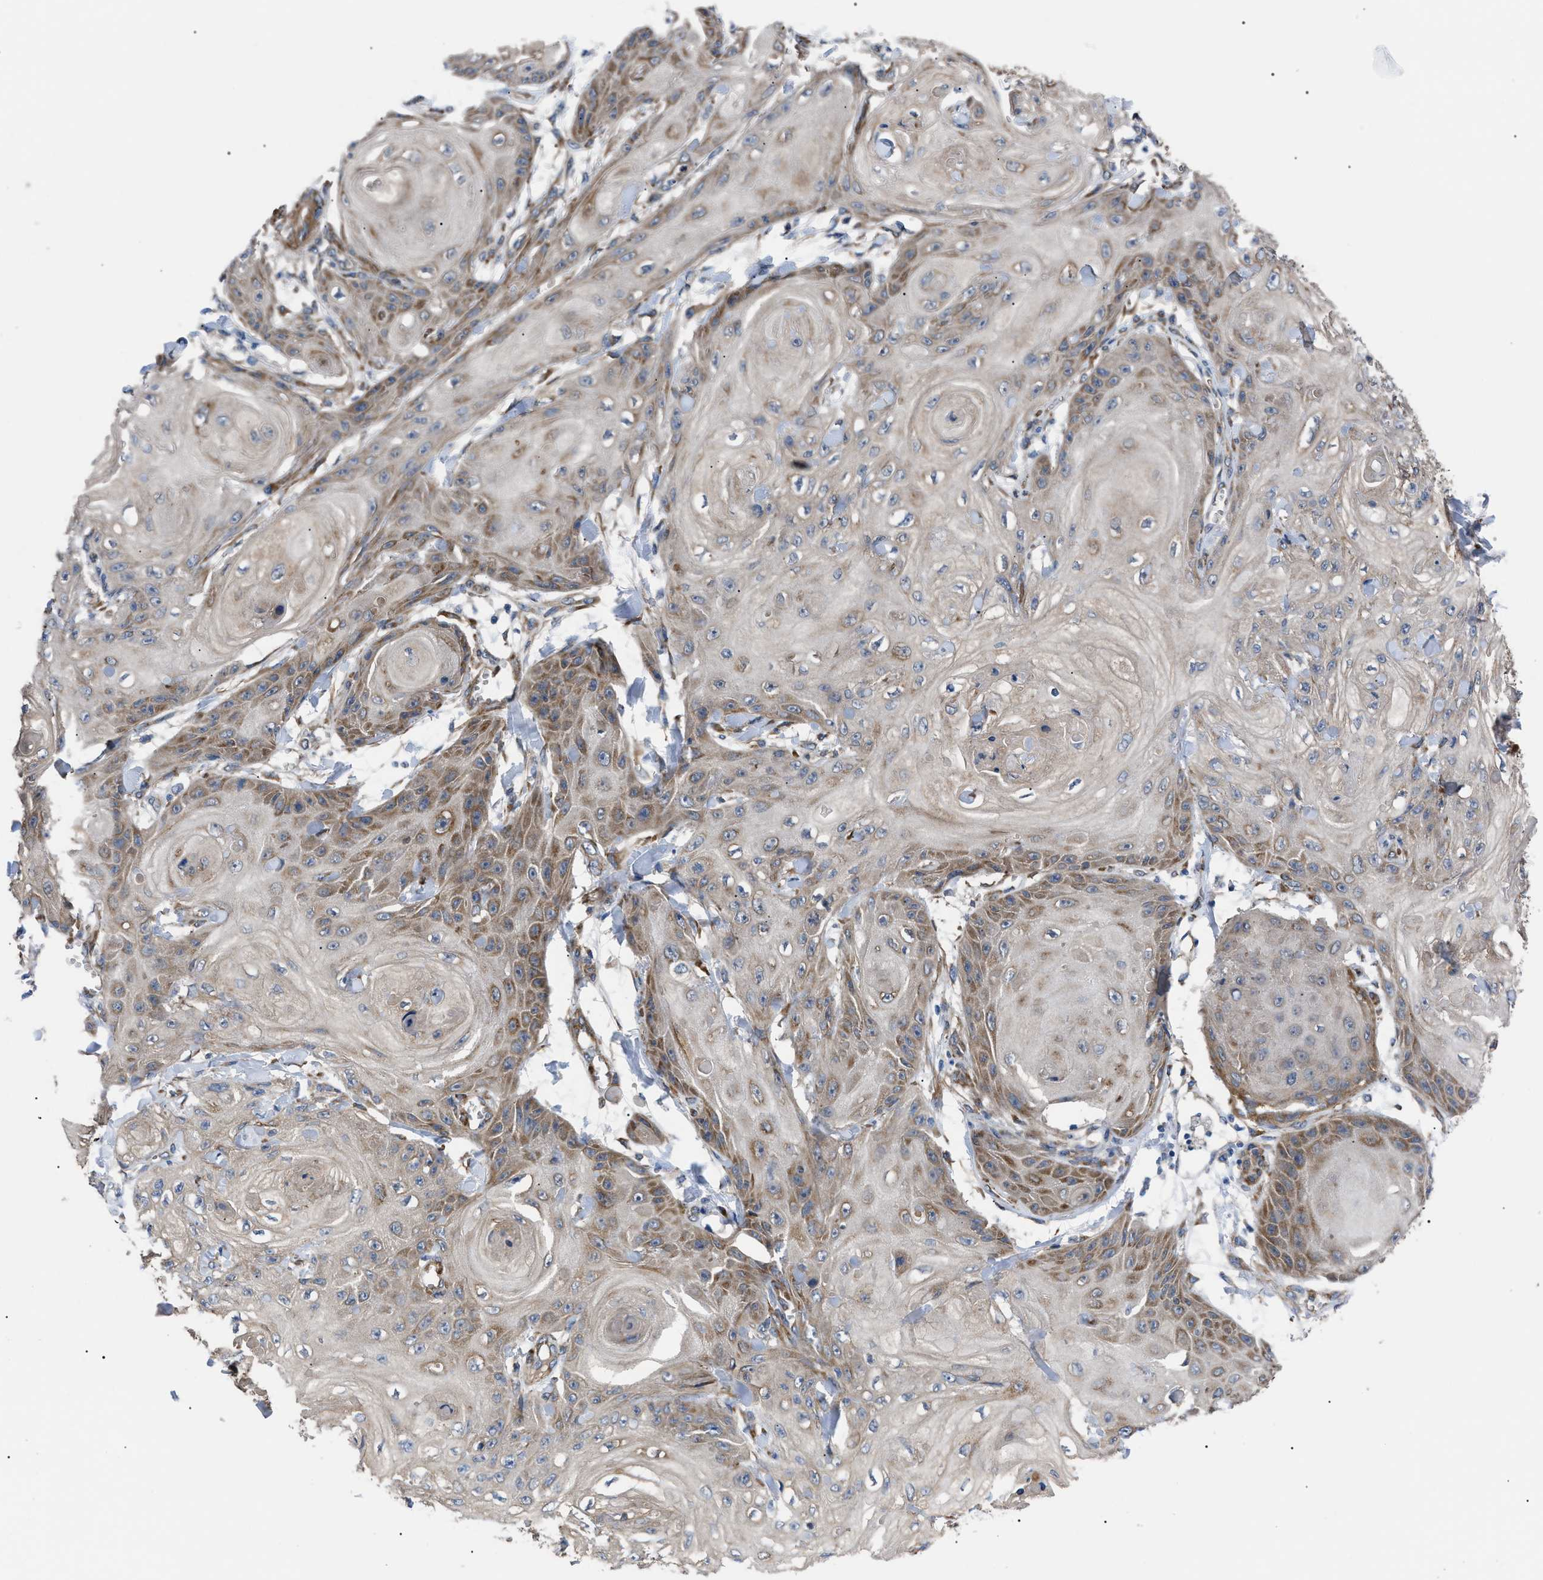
{"staining": {"intensity": "moderate", "quantity": "25%-75%", "location": "cytoplasmic/membranous"}, "tissue": "skin cancer", "cell_type": "Tumor cells", "image_type": "cancer", "snomed": [{"axis": "morphology", "description": "Squamous cell carcinoma, NOS"}, {"axis": "topography", "description": "Skin"}], "caption": "A photomicrograph showing moderate cytoplasmic/membranous staining in about 25%-75% of tumor cells in squamous cell carcinoma (skin), as visualized by brown immunohistochemical staining.", "gene": "MYO10", "patient": {"sex": "male", "age": 74}}